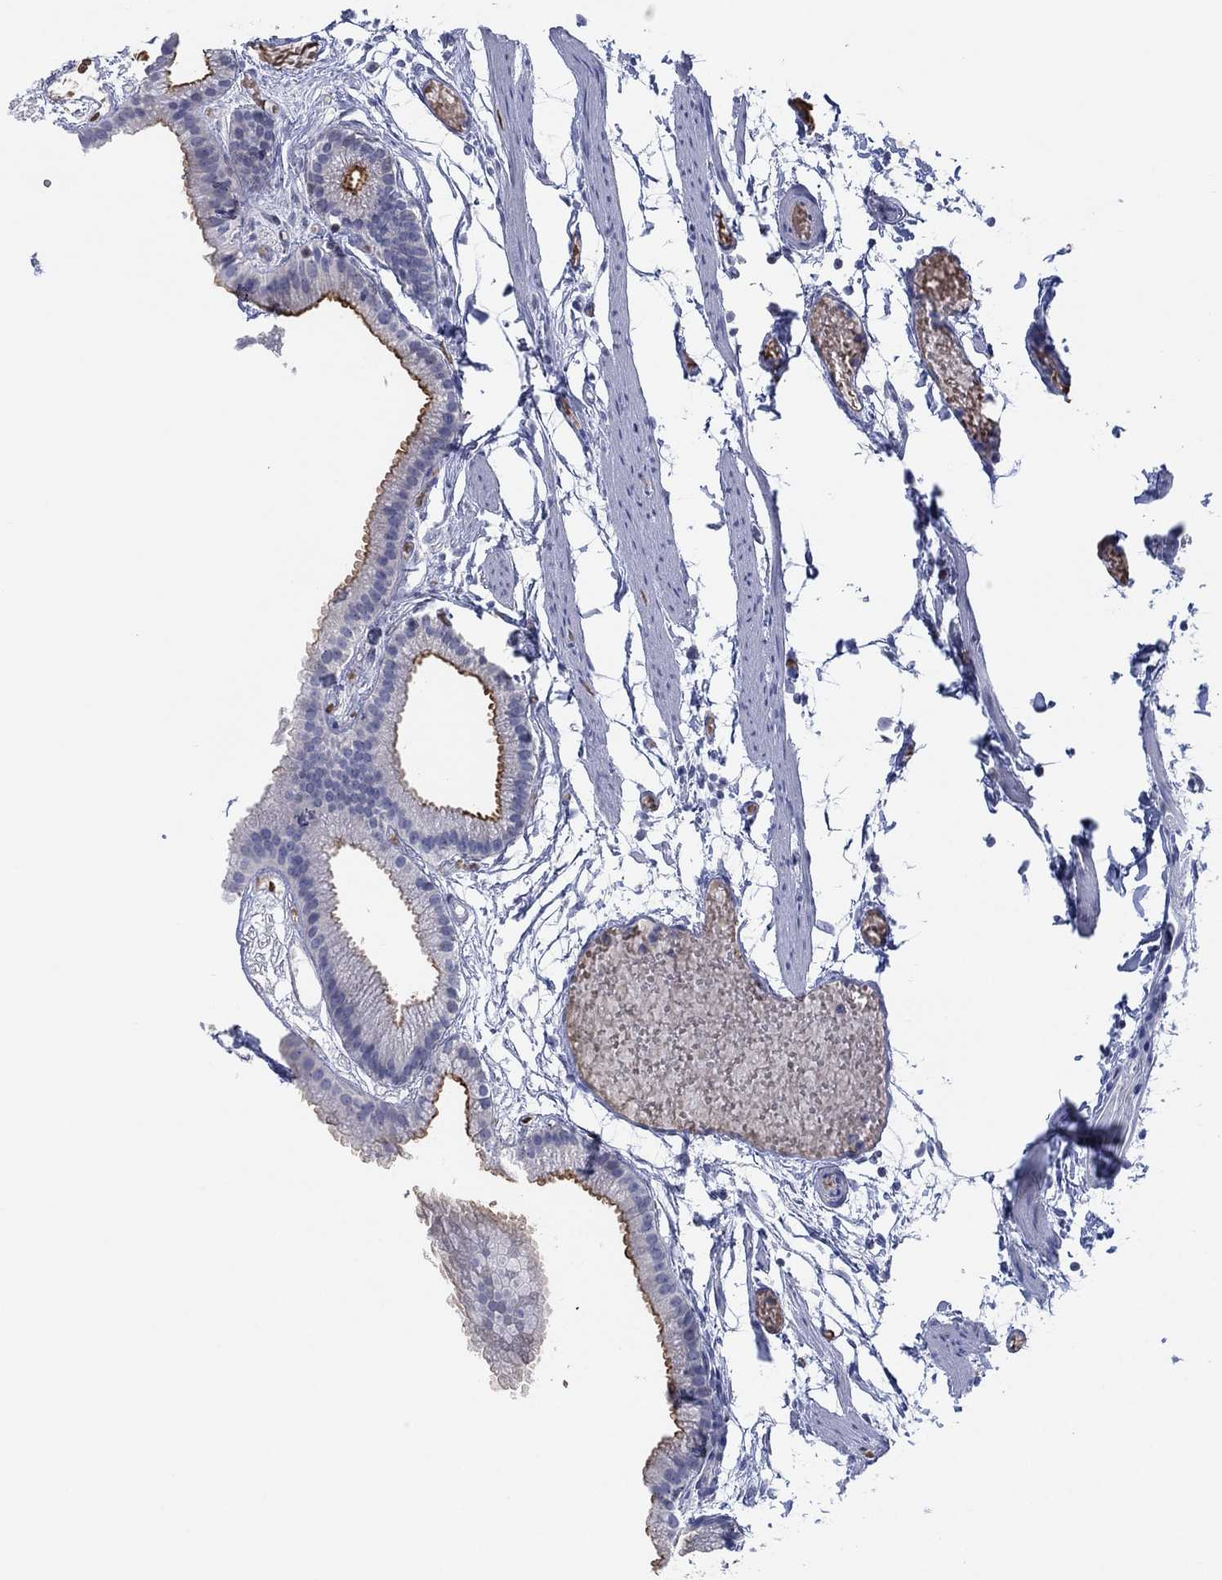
{"staining": {"intensity": "moderate", "quantity": ">75%", "location": "cytoplasmic/membranous"}, "tissue": "gallbladder", "cell_type": "Glandular cells", "image_type": "normal", "snomed": [{"axis": "morphology", "description": "Normal tissue, NOS"}, {"axis": "topography", "description": "Gallbladder"}], "caption": "Immunohistochemistry (IHC) of unremarkable gallbladder displays medium levels of moderate cytoplasmic/membranous staining in approximately >75% of glandular cells. The staining was performed using DAB (3,3'-diaminobenzidine), with brown indicating positive protein expression. Nuclei are stained blue with hematoxylin.", "gene": "CFTR", "patient": {"sex": "female", "age": 45}}